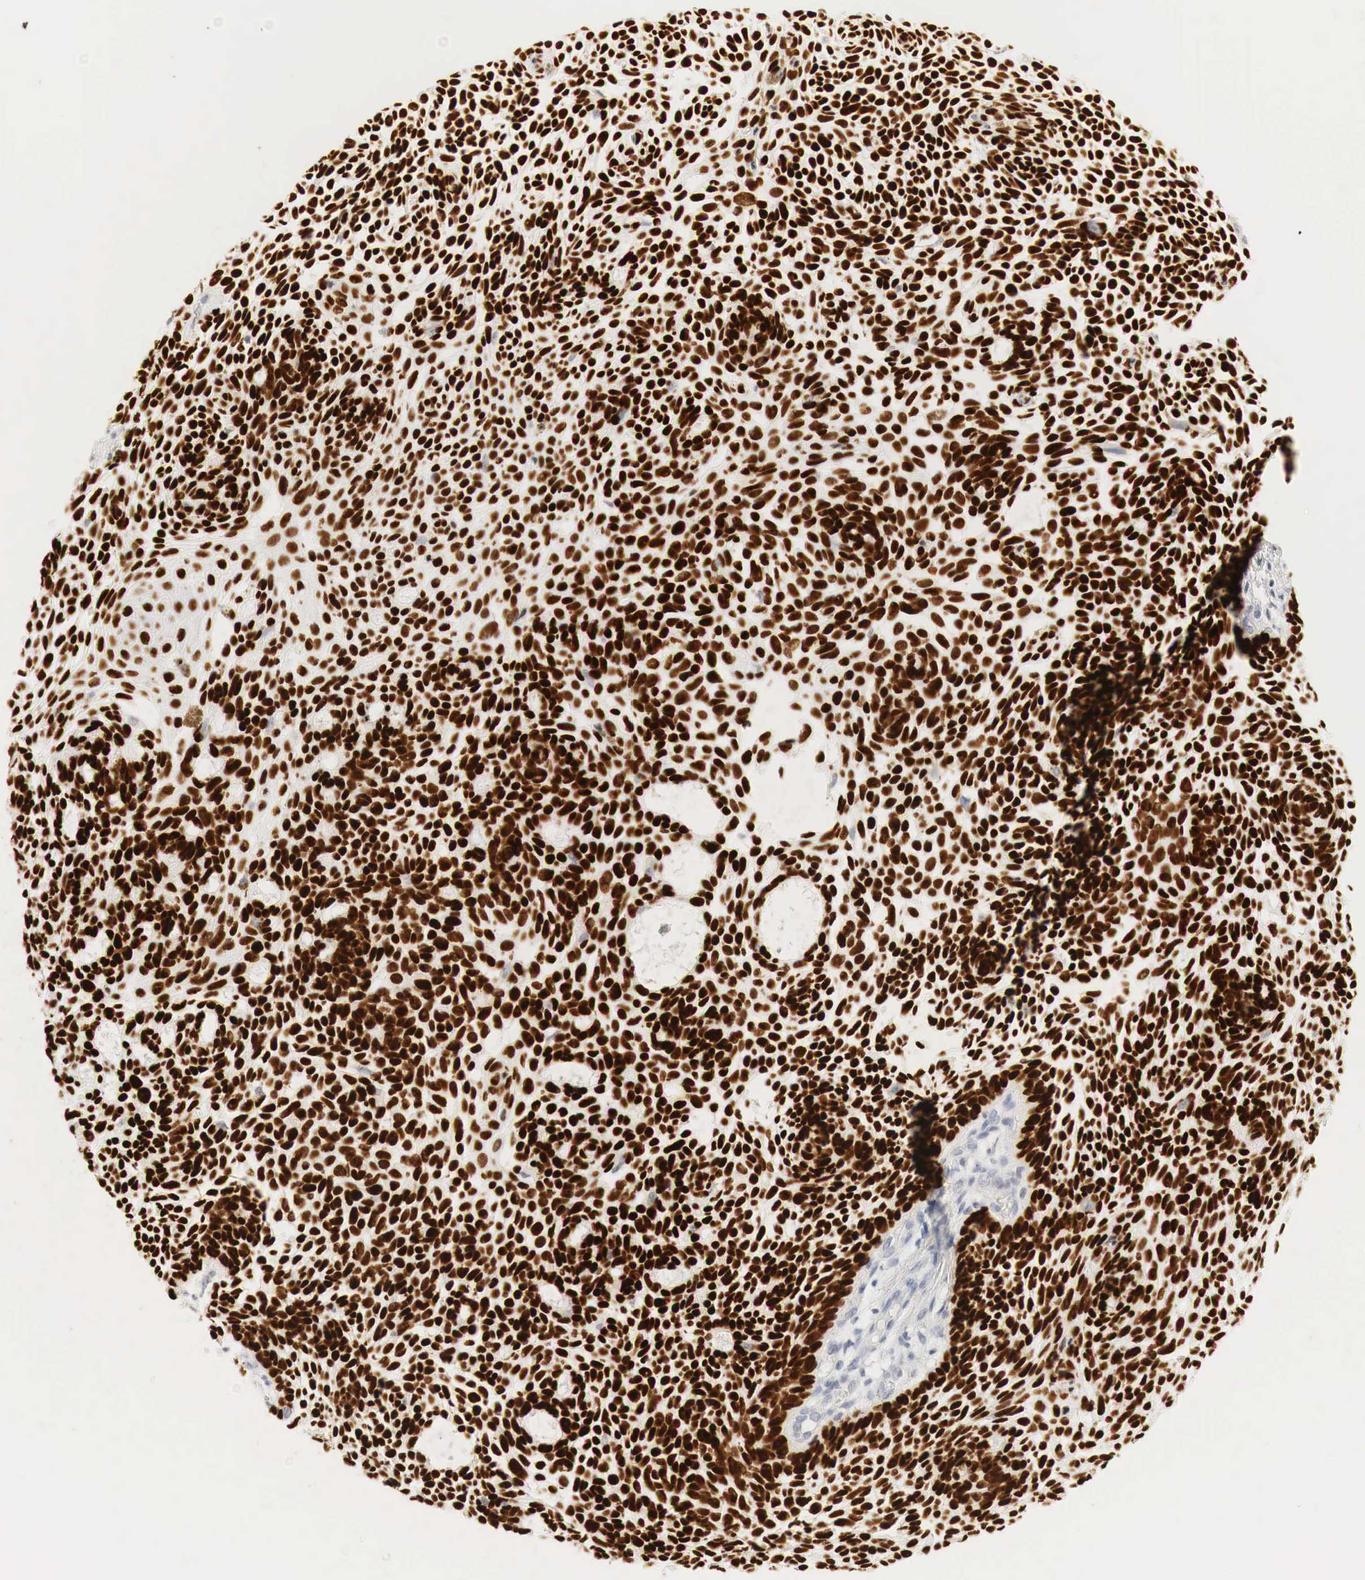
{"staining": {"intensity": "strong", "quantity": ">75%", "location": "nuclear"}, "tissue": "skin cancer", "cell_type": "Tumor cells", "image_type": "cancer", "snomed": [{"axis": "morphology", "description": "Basal cell carcinoma"}, {"axis": "topography", "description": "Skin"}], "caption": "Immunohistochemical staining of skin cancer (basal cell carcinoma) displays strong nuclear protein staining in approximately >75% of tumor cells.", "gene": "TP63", "patient": {"sex": "male", "age": 58}}